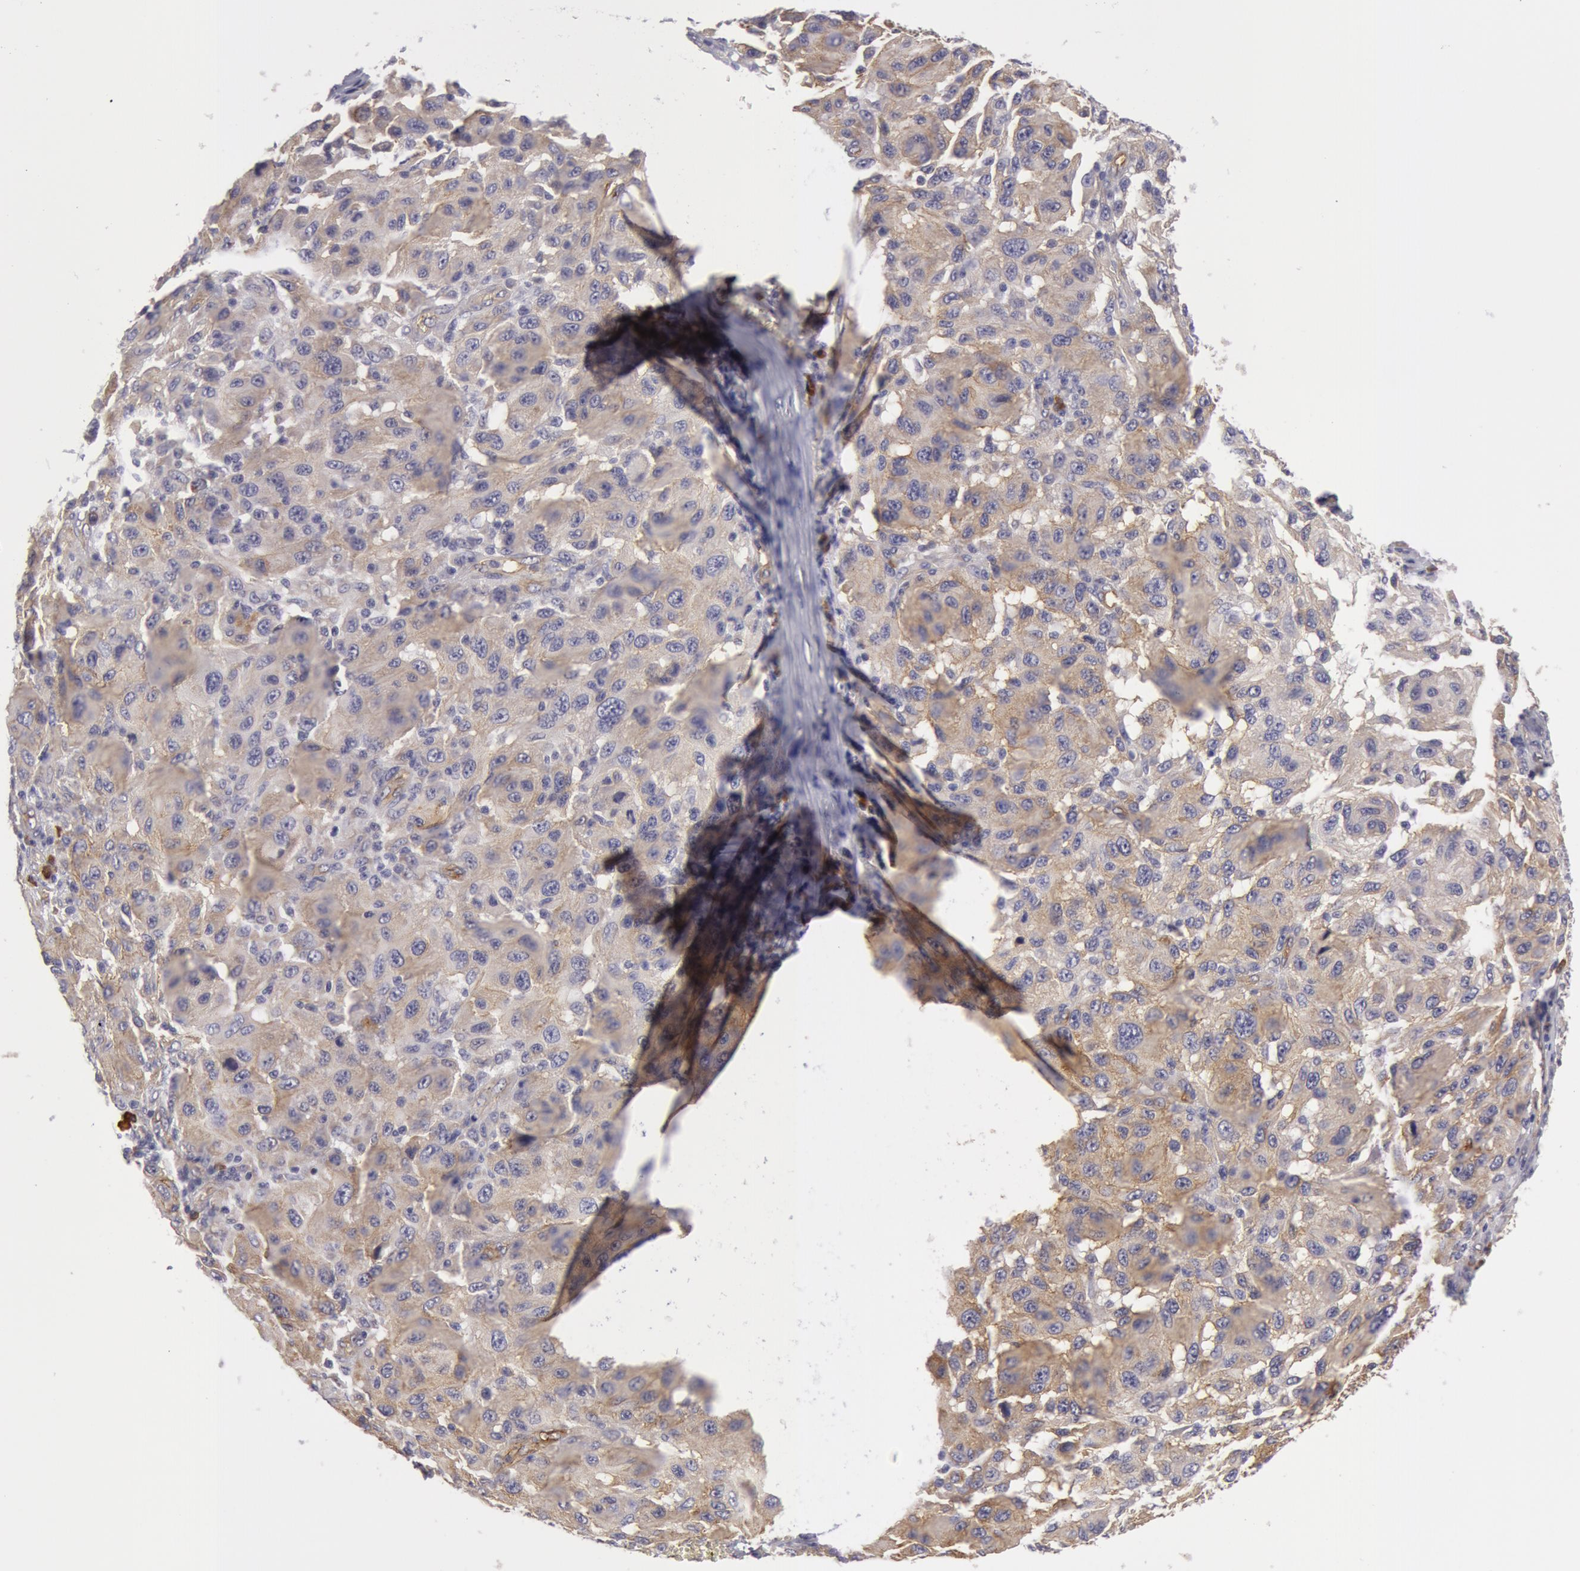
{"staining": {"intensity": "weak", "quantity": ">75%", "location": "cytoplasmic/membranous"}, "tissue": "melanoma", "cell_type": "Tumor cells", "image_type": "cancer", "snomed": [{"axis": "morphology", "description": "Malignant melanoma, NOS"}, {"axis": "topography", "description": "Skin"}], "caption": "Weak cytoplasmic/membranous protein staining is identified in approximately >75% of tumor cells in malignant melanoma. (Brightfield microscopy of DAB IHC at high magnification).", "gene": "IL23A", "patient": {"sex": "female", "age": 77}}